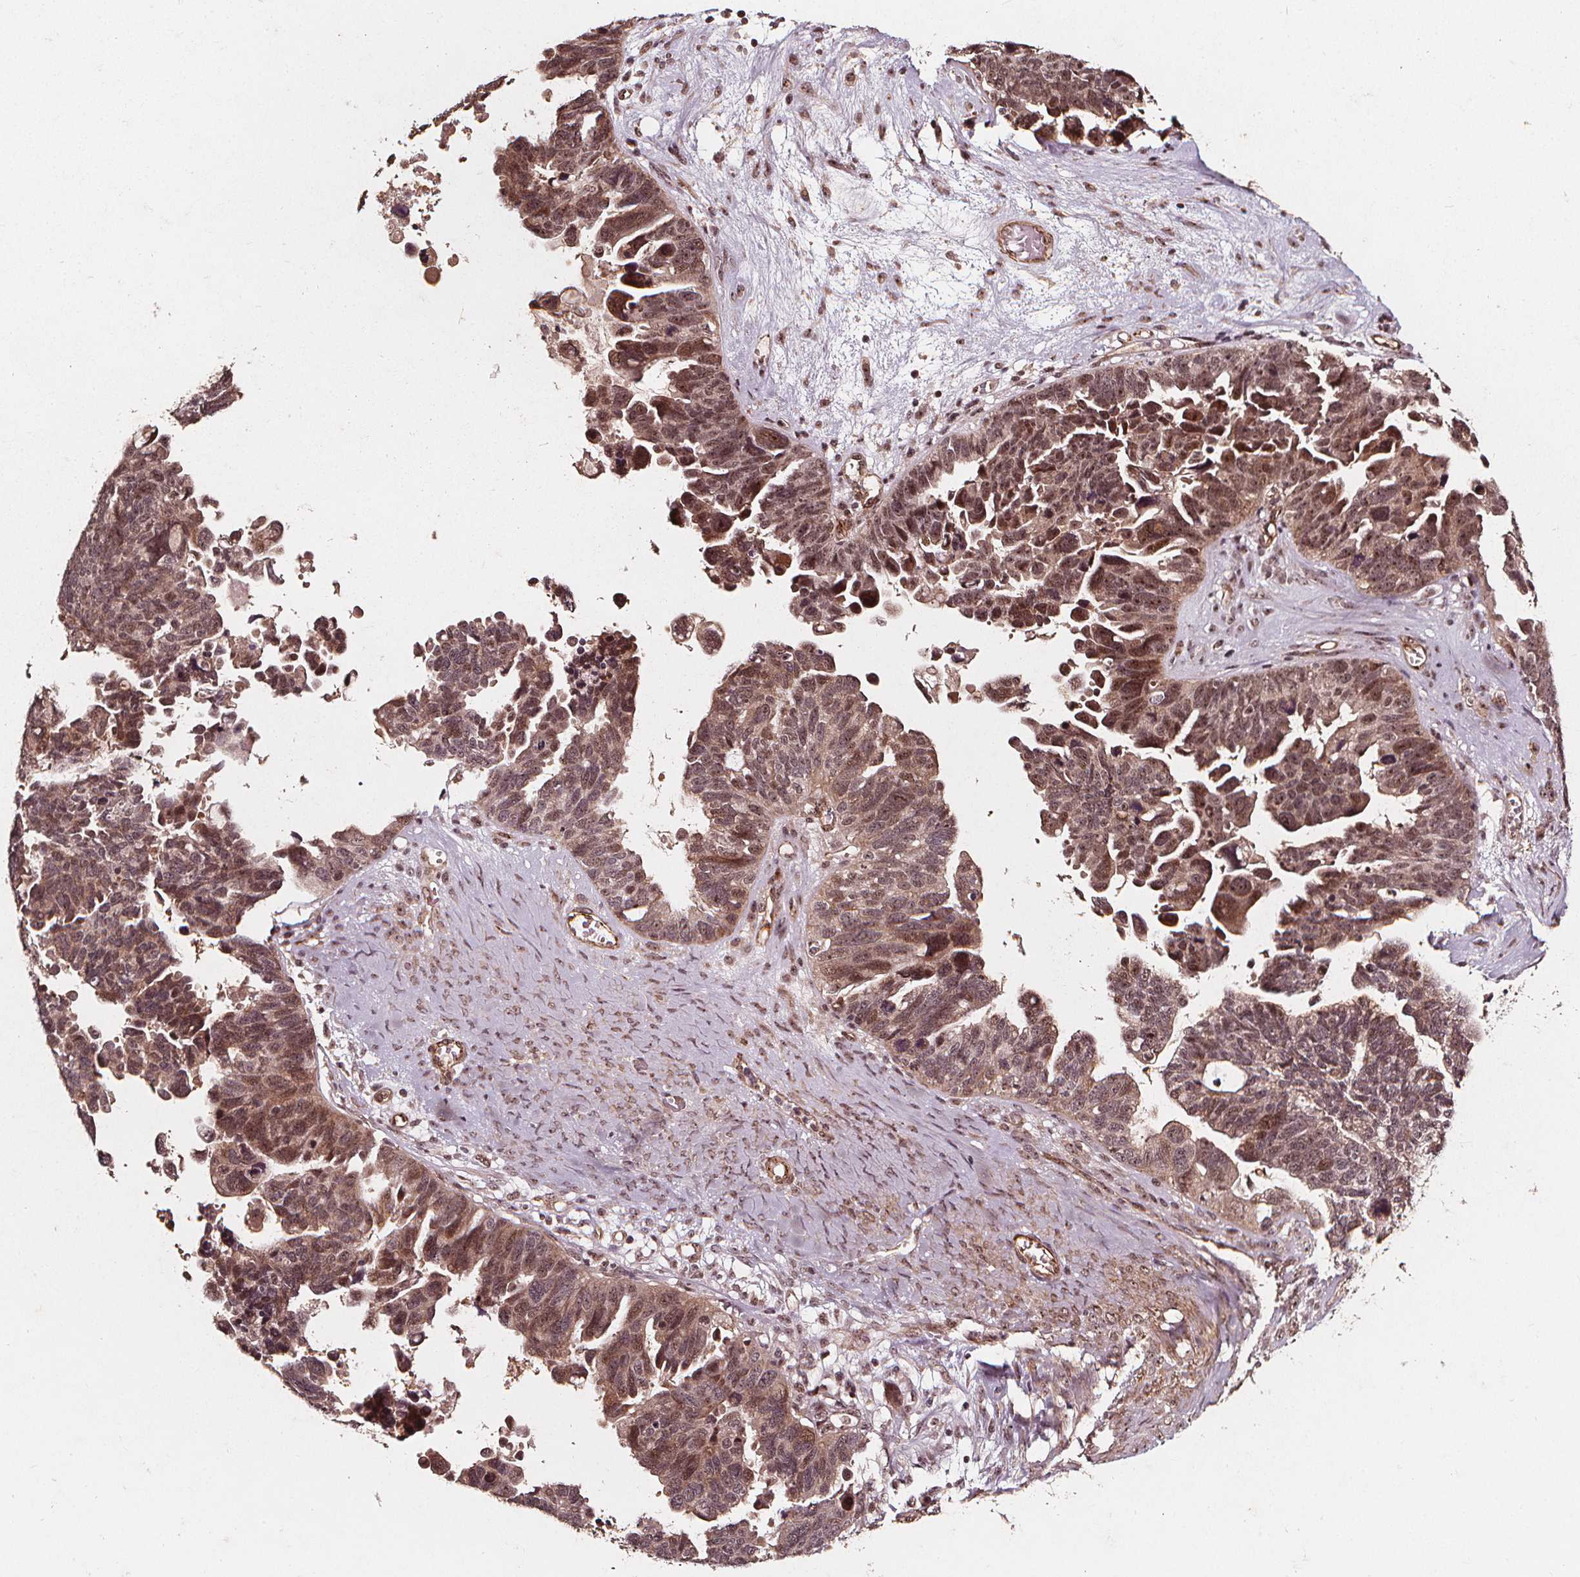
{"staining": {"intensity": "moderate", "quantity": ">75%", "location": "nuclear"}, "tissue": "ovarian cancer", "cell_type": "Tumor cells", "image_type": "cancer", "snomed": [{"axis": "morphology", "description": "Cystadenocarcinoma, serous, NOS"}, {"axis": "topography", "description": "Ovary"}], "caption": "Human ovarian cancer (serous cystadenocarcinoma) stained with a protein marker reveals moderate staining in tumor cells.", "gene": "EXOSC9", "patient": {"sex": "female", "age": 60}}